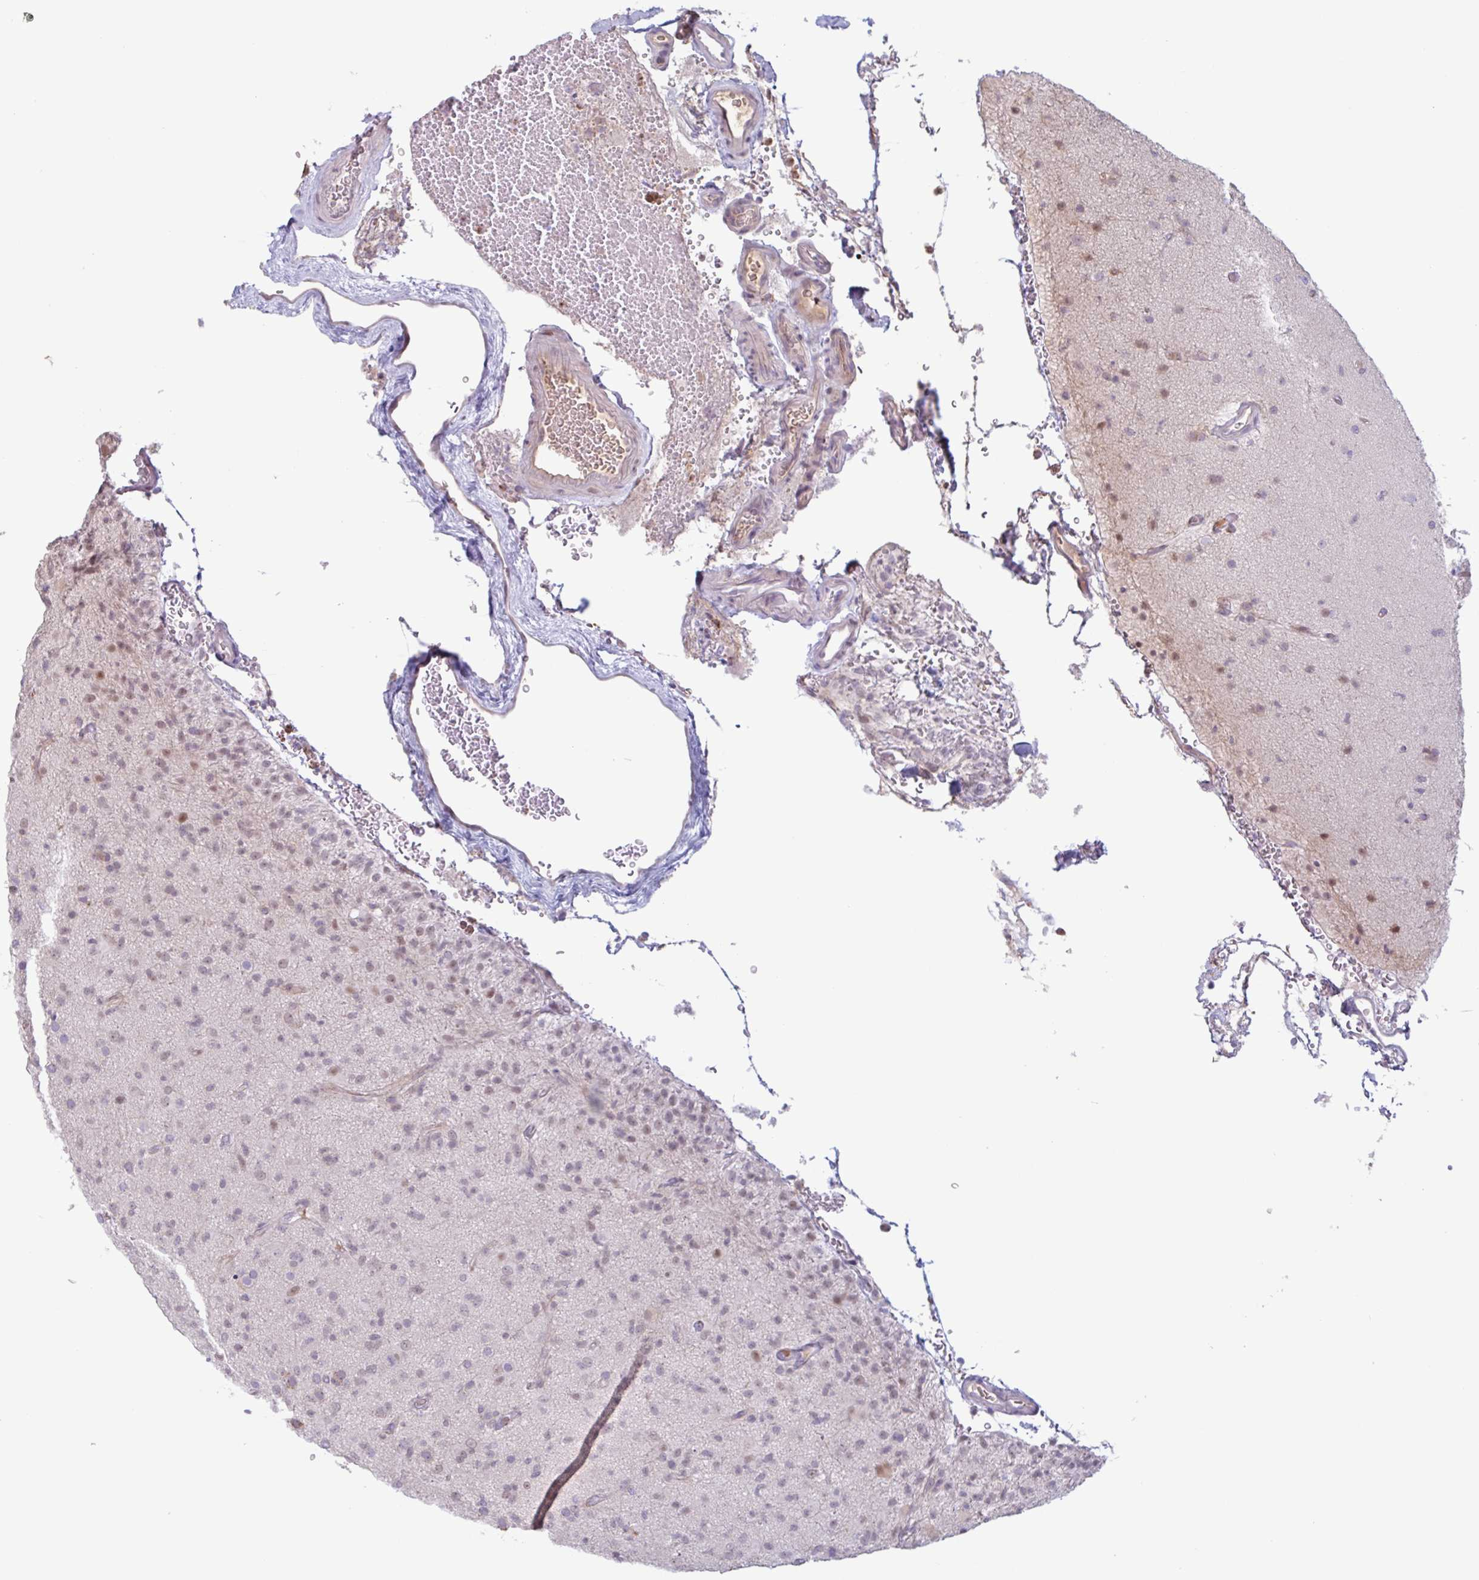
{"staining": {"intensity": "weak", "quantity": "25%-75%", "location": "nuclear"}, "tissue": "glioma", "cell_type": "Tumor cells", "image_type": "cancer", "snomed": [{"axis": "morphology", "description": "Glioma, malignant, Low grade"}, {"axis": "topography", "description": "Brain"}], "caption": "Immunohistochemical staining of malignant glioma (low-grade) reveals low levels of weak nuclear positivity in approximately 25%-75% of tumor cells. (DAB = brown stain, brightfield microscopy at high magnification).", "gene": "TAF1D", "patient": {"sex": "male", "age": 65}}